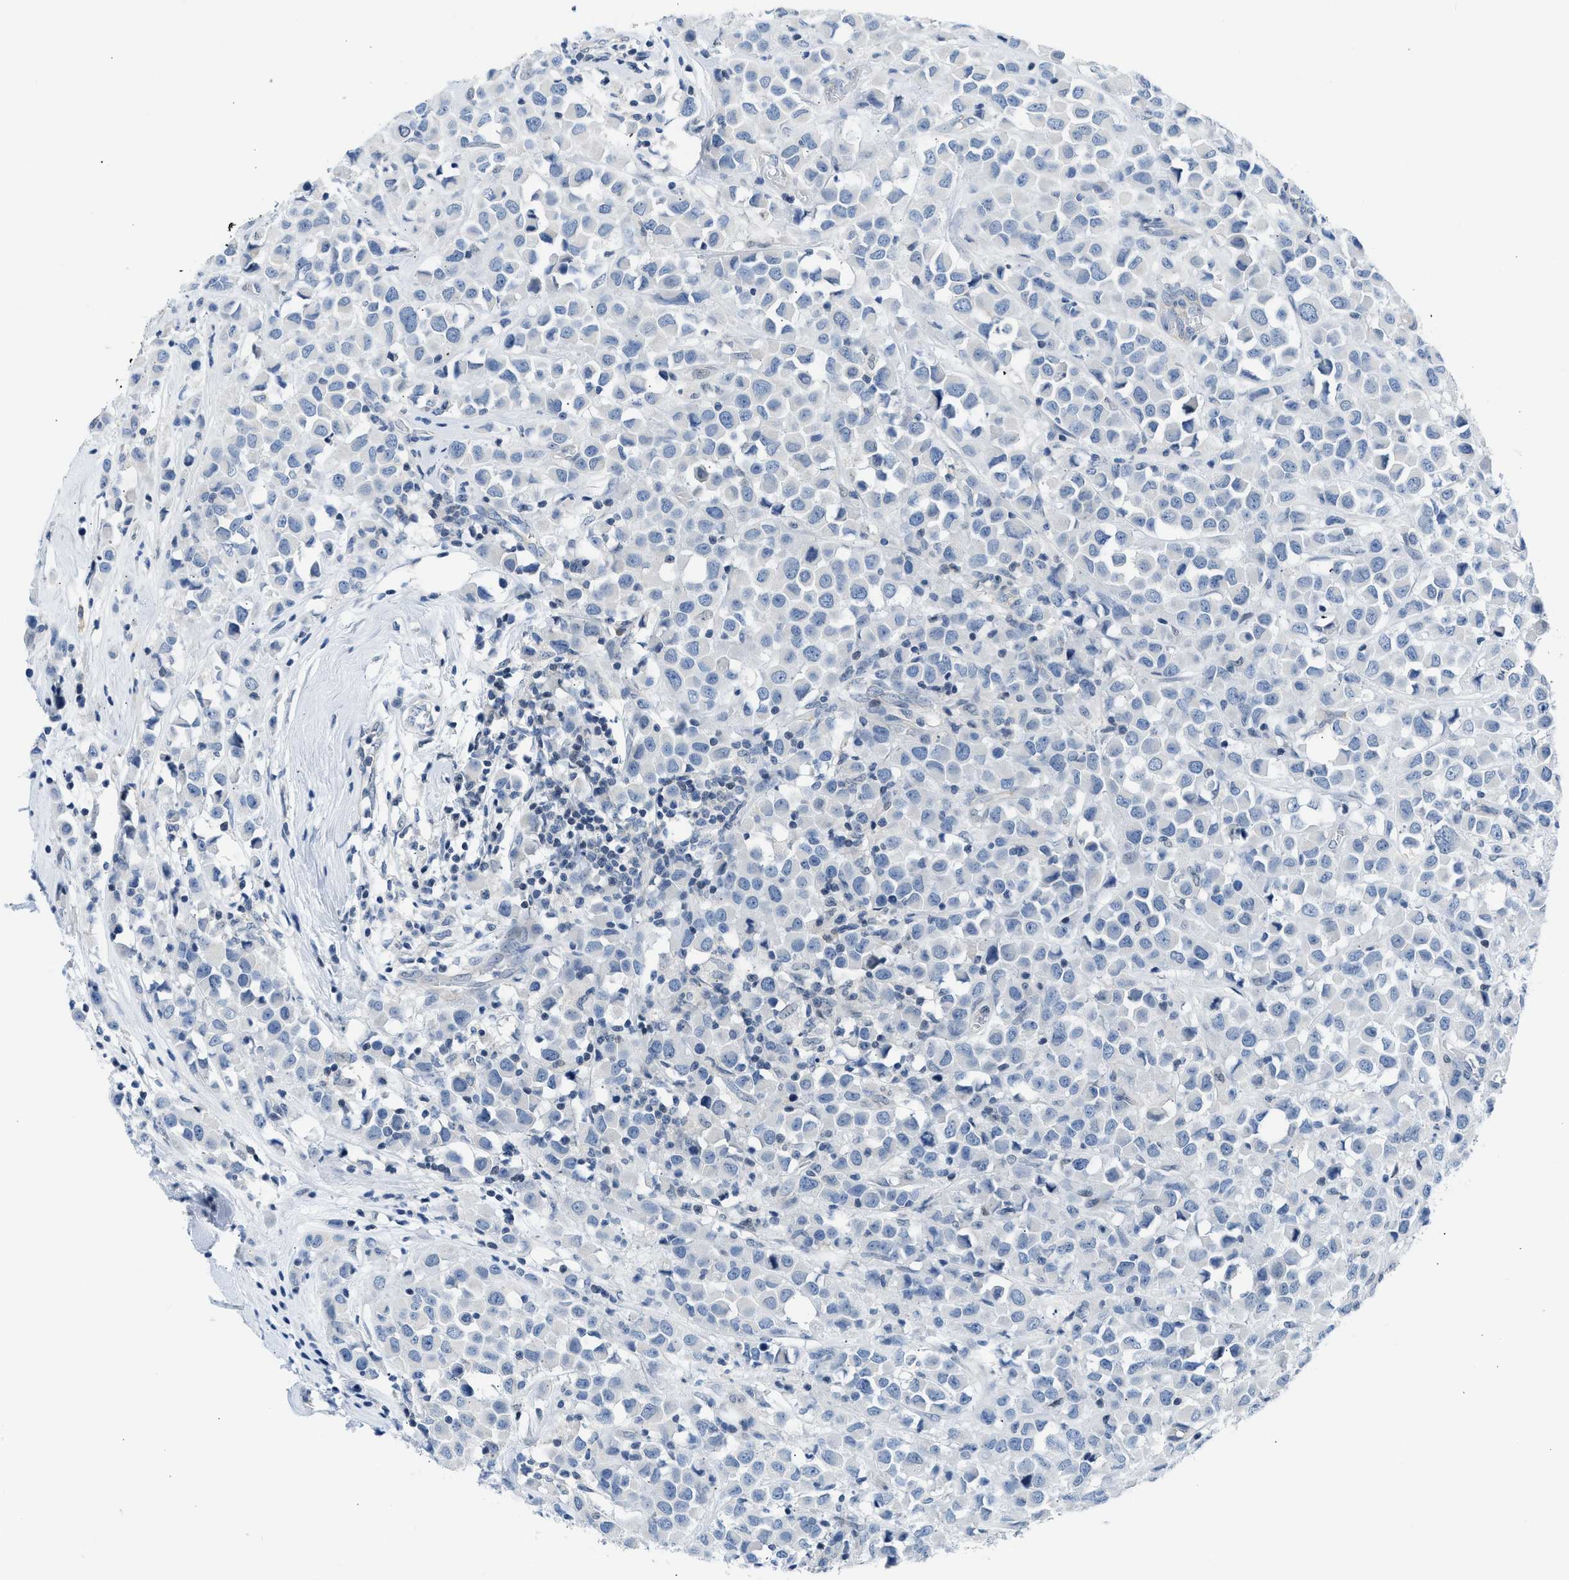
{"staining": {"intensity": "negative", "quantity": "none", "location": "none"}, "tissue": "breast cancer", "cell_type": "Tumor cells", "image_type": "cancer", "snomed": [{"axis": "morphology", "description": "Duct carcinoma"}, {"axis": "topography", "description": "Breast"}], "caption": "The histopathology image displays no staining of tumor cells in infiltrating ductal carcinoma (breast).", "gene": "OLIG3", "patient": {"sex": "female", "age": 61}}